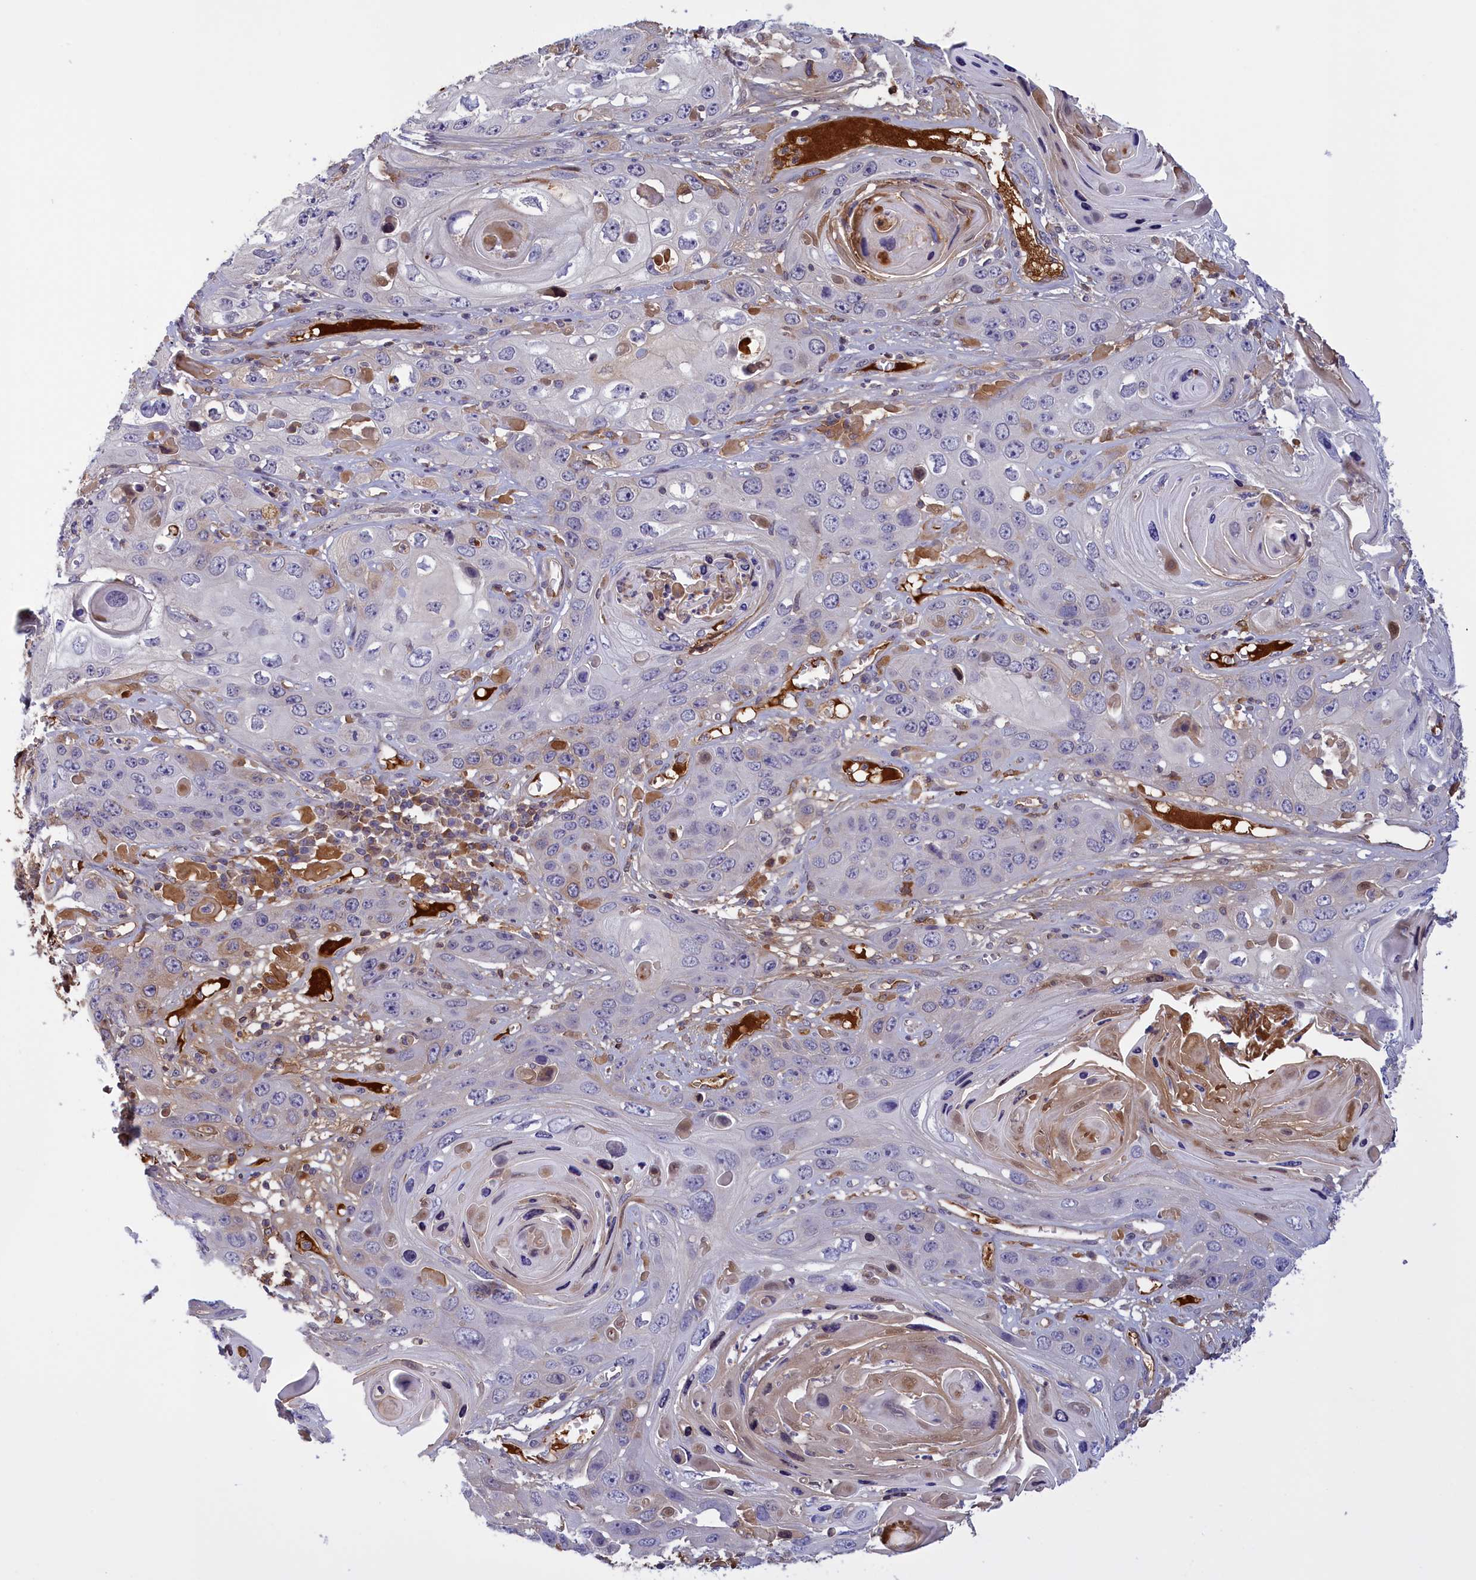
{"staining": {"intensity": "negative", "quantity": "none", "location": "none"}, "tissue": "skin cancer", "cell_type": "Tumor cells", "image_type": "cancer", "snomed": [{"axis": "morphology", "description": "Squamous cell carcinoma, NOS"}, {"axis": "topography", "description": "Skin"}], "caption": "Immunohistochemistry (IHC) of human skin cancer (squamous cell carcinoma) exhibits no expression in tumor cells.", "gene": "RRAD", "patient": {"sex": "male", "age": 55}}